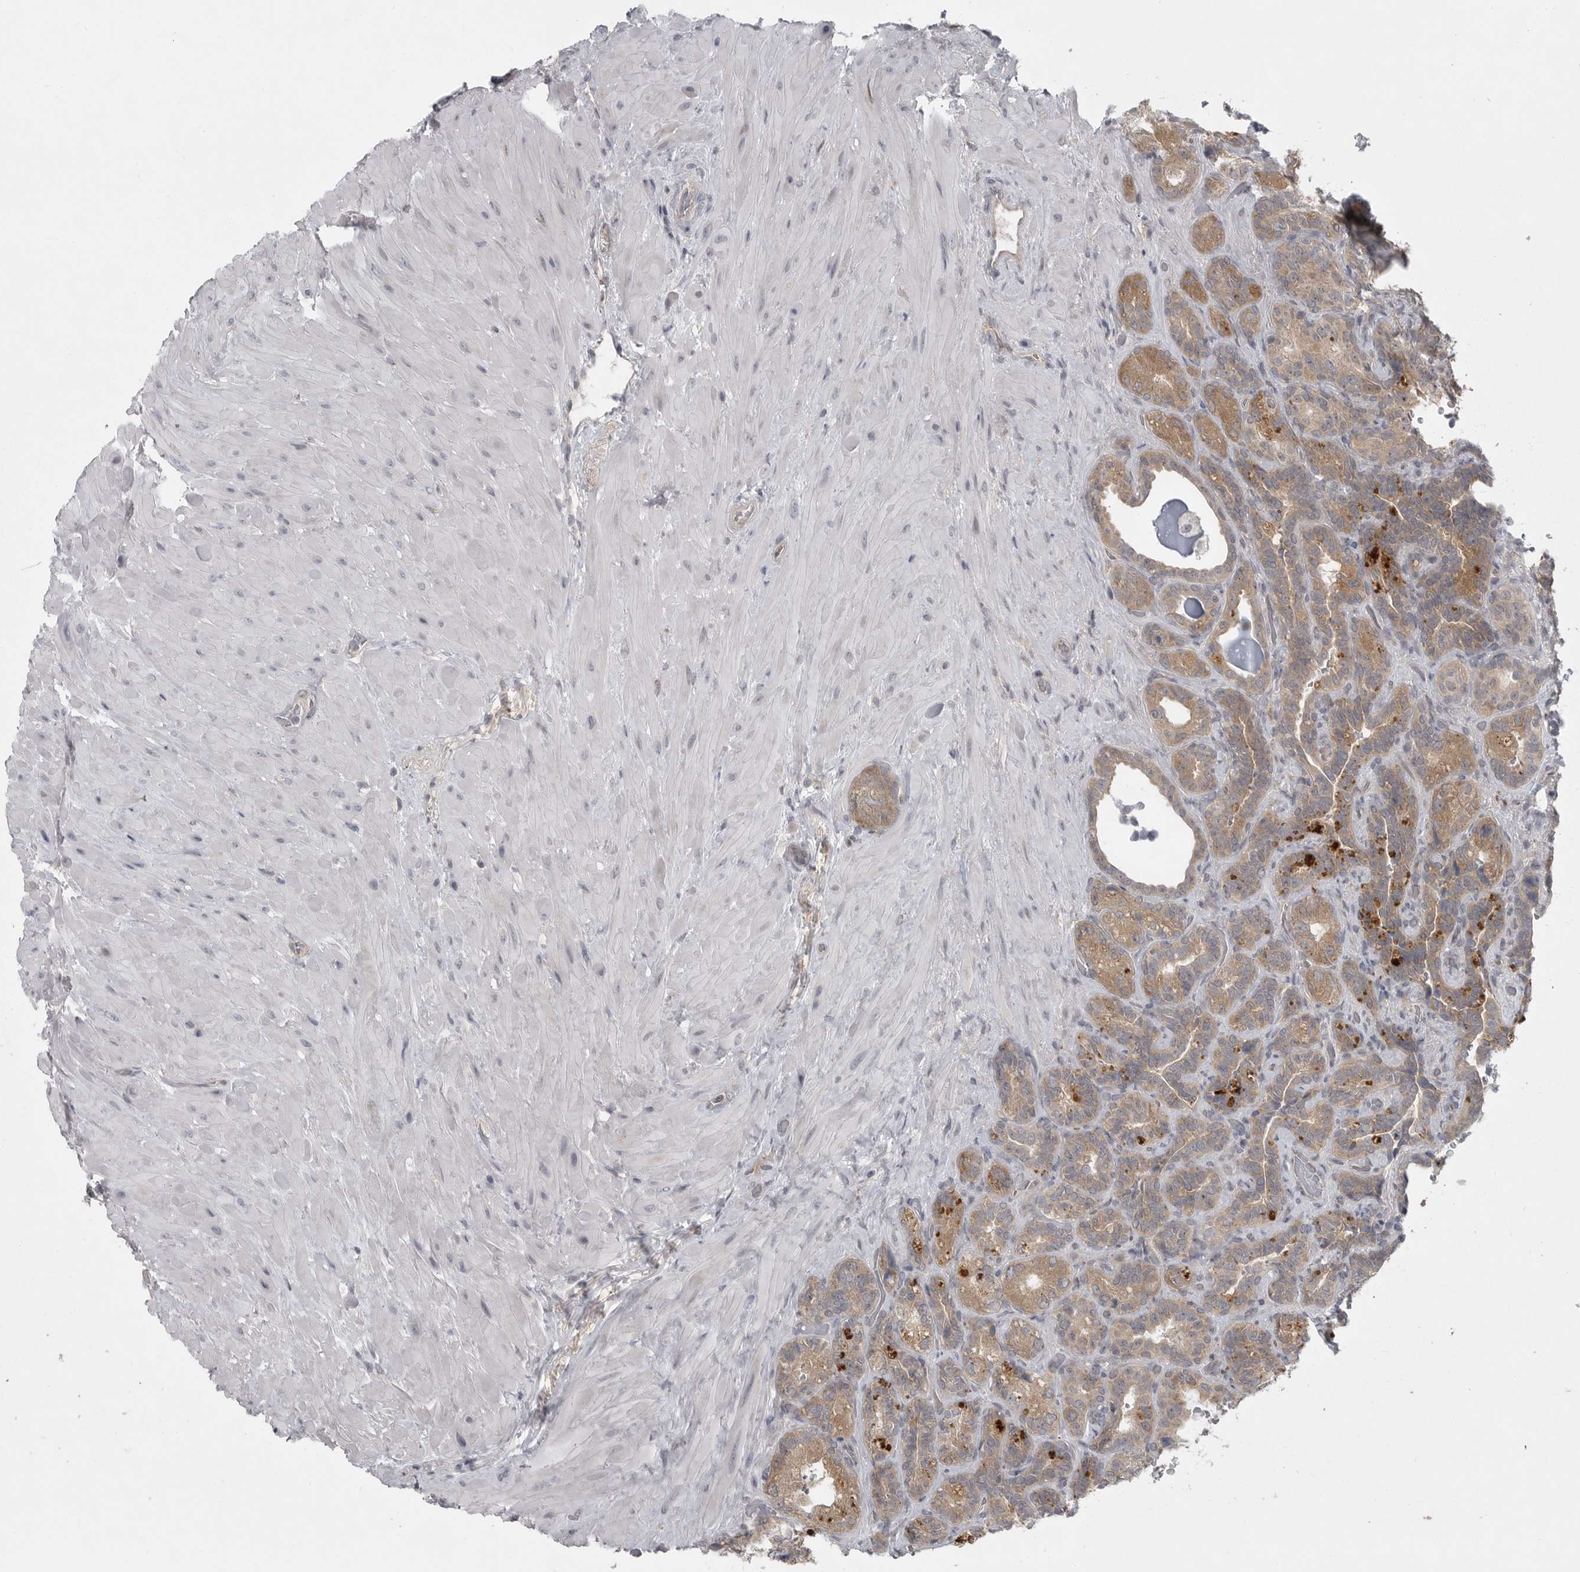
{"staining": {"intensity": "moderate", "quantity": ">75%", "location": "cytoplasmic/membranous"}, "tissue": "seminal vesicle", "cell_type": "Glandular cells", "image_type": "normal", "snomed": [{"axis": "morphology", "description": "Normal tissue, NOS"}, {"axis": "topography", "description": "Prostate"}, {"axis": "topography", "description": "Seminal veicle"}], "caption": "The micrograph demonstrates immunohistochemical staining of normal seminal vesicle. There is moderate cytoplasmic/membranous expression is seen in about >75% of glandular cells.", "gene": "PHF13", "patient": {"sex": "male", "age": 67}}